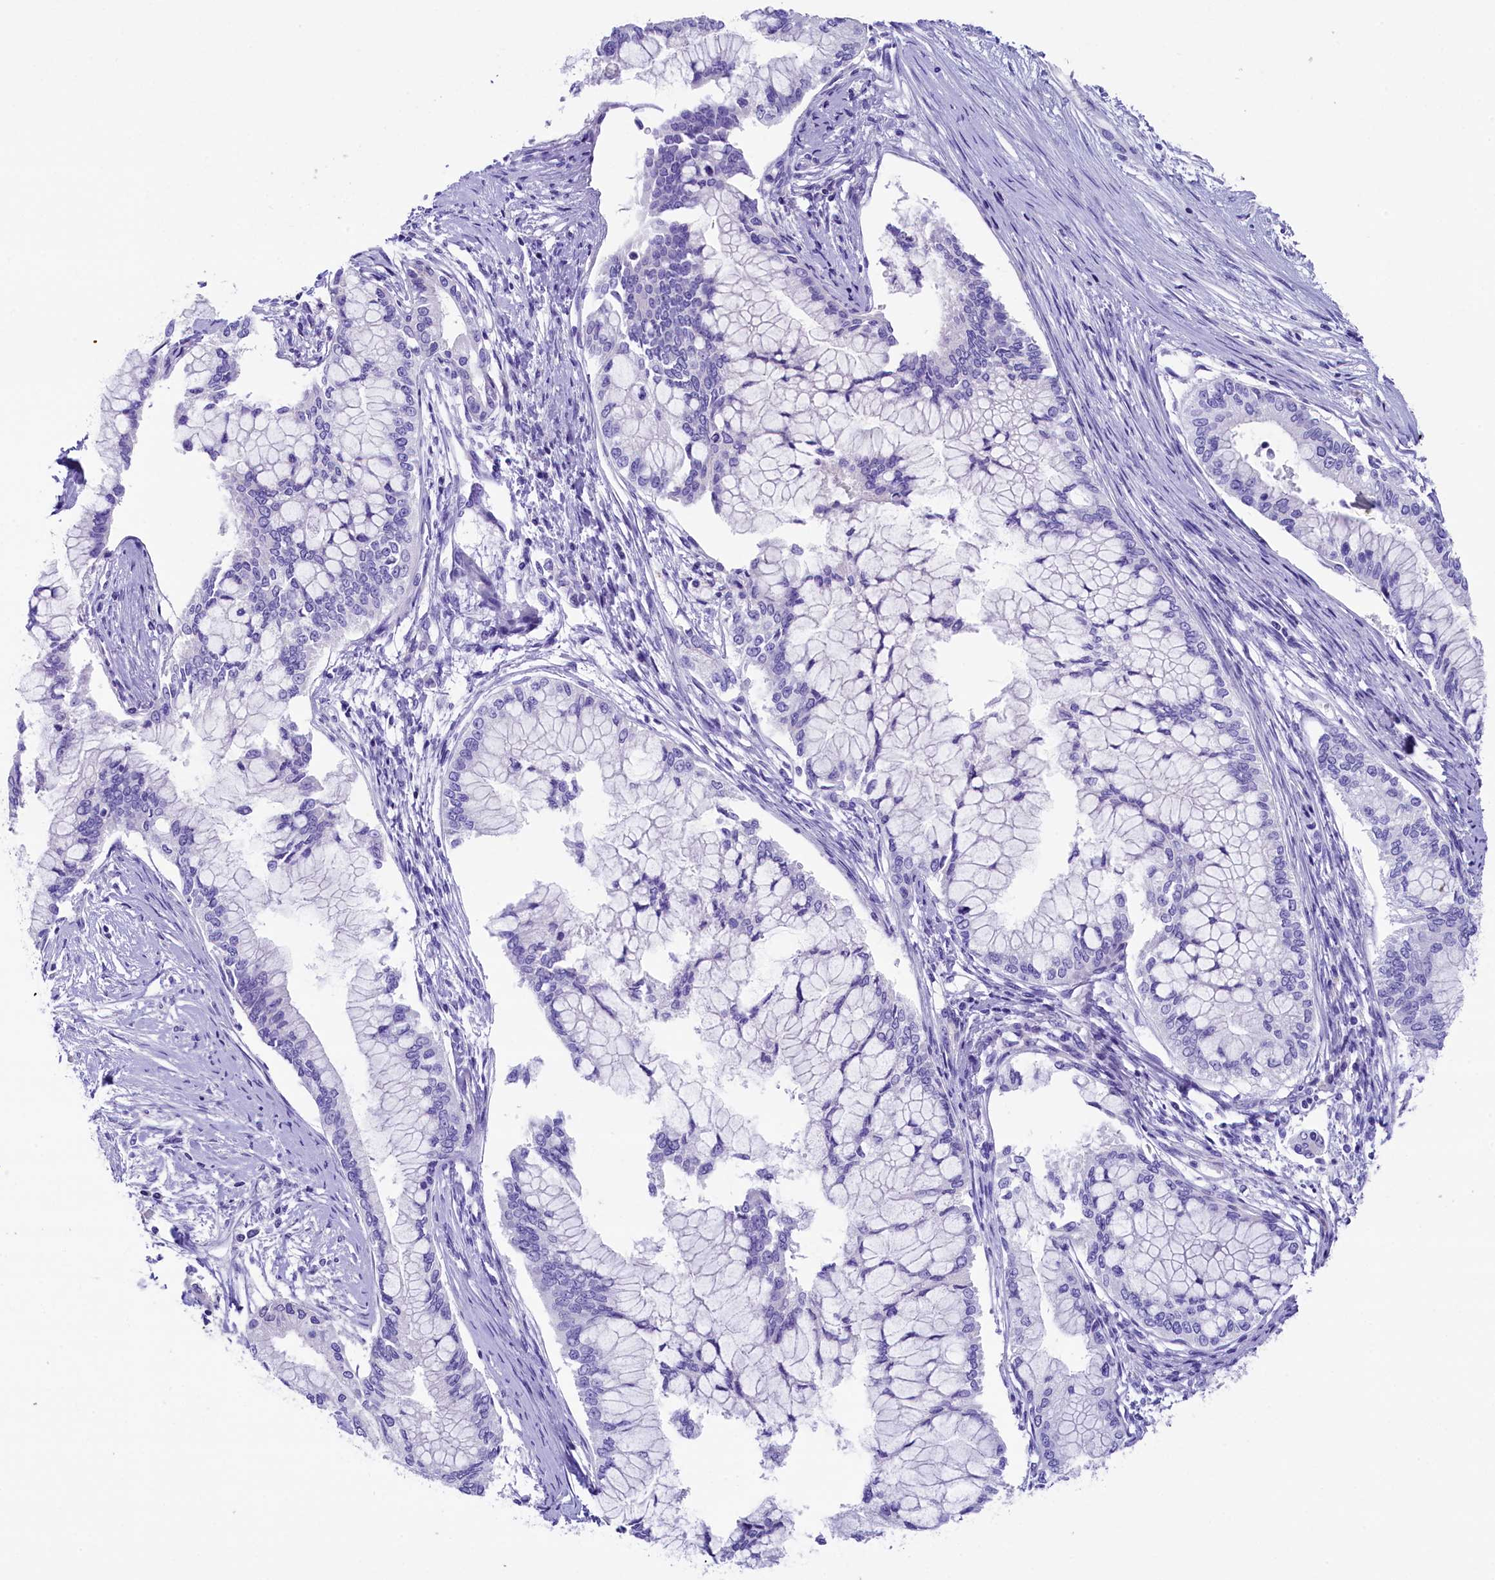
{"staining": {"intensity": "negative", "quantity": "none", "location": "none"}, "tissue": "pancreatic cancer", "cell_type": "Tumor cells", "image_type": "cancer", "snomed": [{"axis": "morphology", "description": "Adenocarcinoma, NOS"}, {"axis": "topography", "description": "Pancreas"}], "caption": "DAB immunohistochemical staining of pancreatic cancer (adenocarcinoma) shows no significant expression in tumor cells.", "gene": "SKIDA1", "patient": {"sex": "male", "age": 46}}